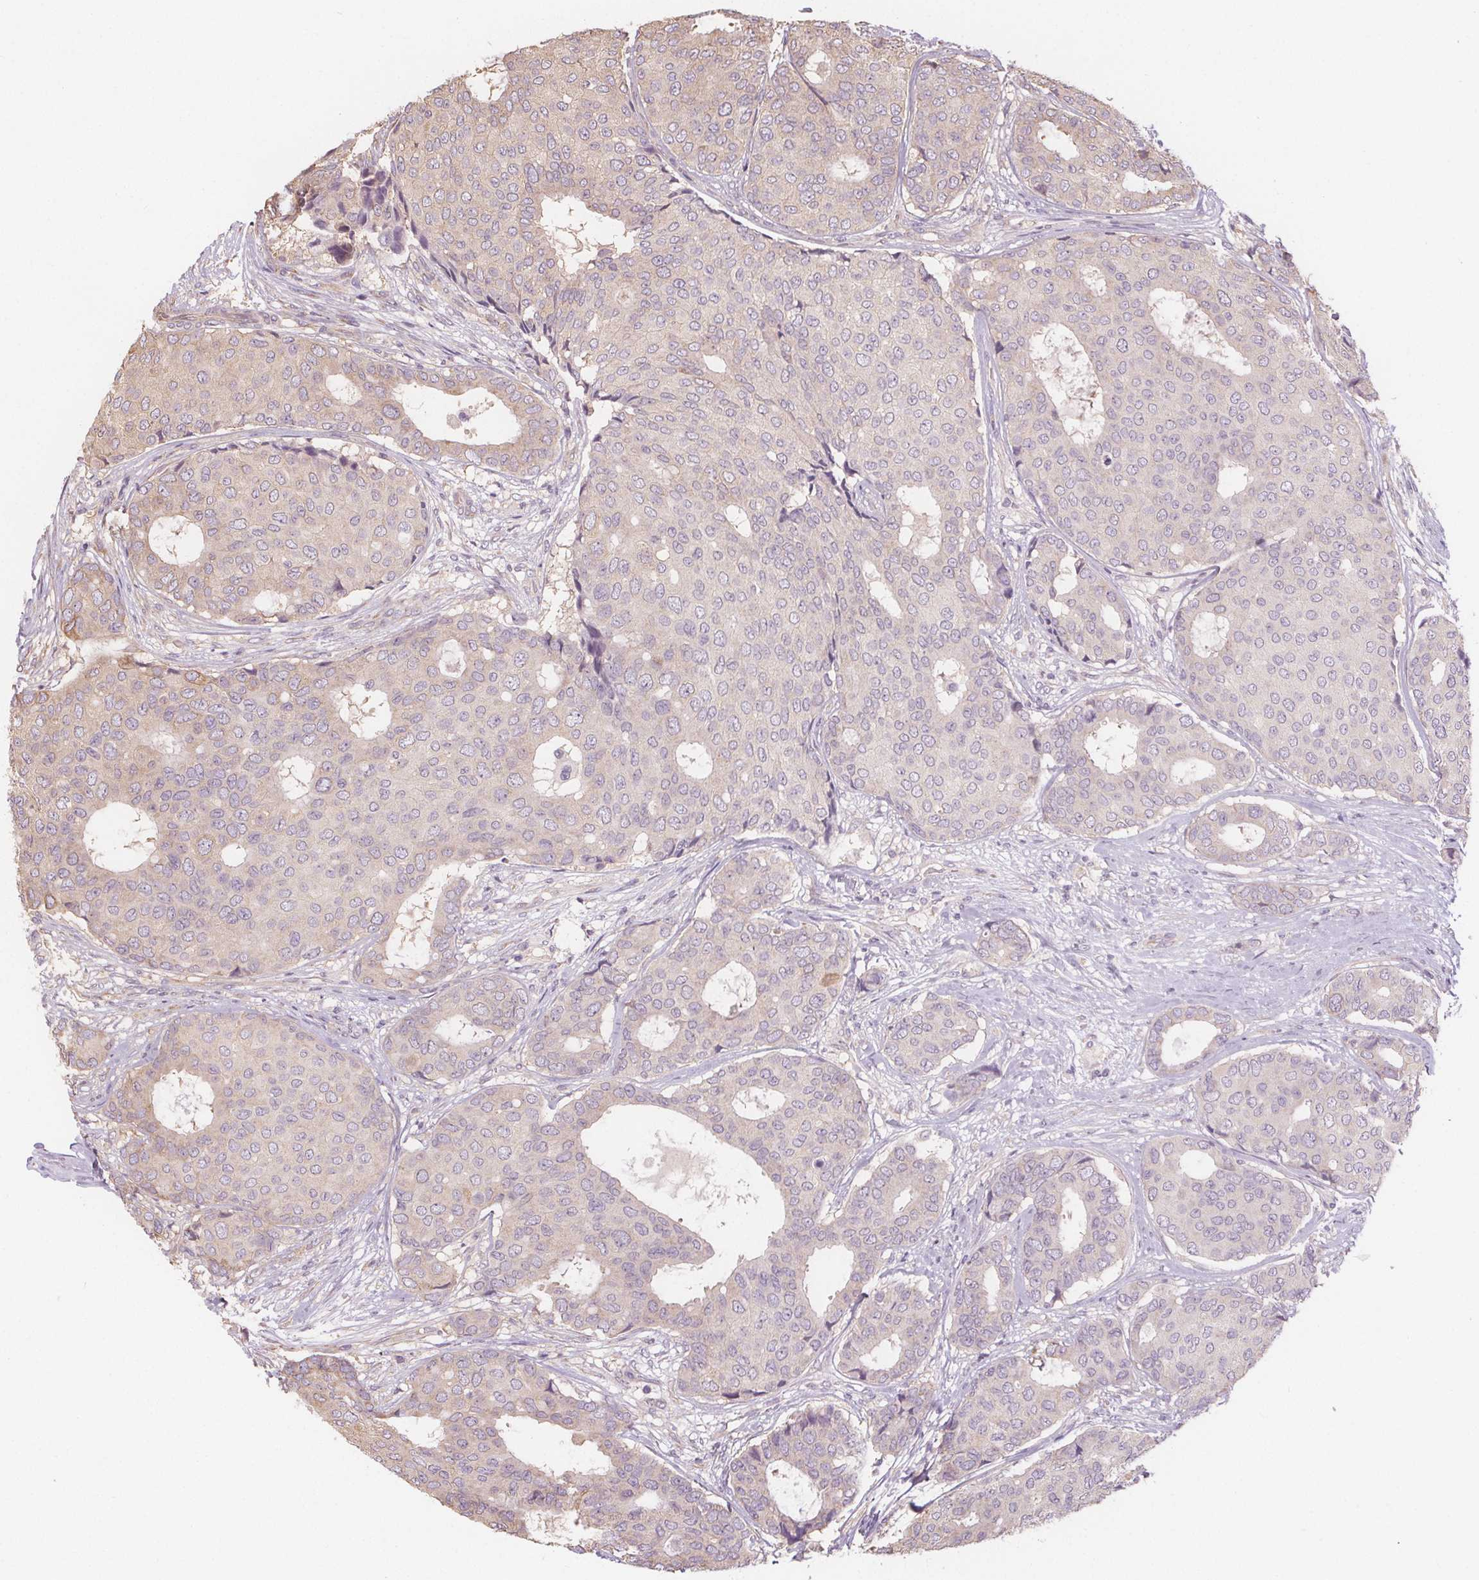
{"staining": {"intensity": "negative", "quantity": "none", "location": "none"}, "tissue": "breast cancer", "cell_type": "Tumor cells", "image_type": "cancer", "snomed": [{"axis": "morphology", "description": "Duct carcinoma"}, {"axis": "topography", "description": "Breast"}], "caption": "Image shows no significant protein expression in tumor cells of breast invasive ductal carcinoma. (Brightfield microscopy of DAB immunohistochemistry (IHC) at high magnification).", "gene": "TMEM80", "patient": {"sex": "female", "age": 75}}